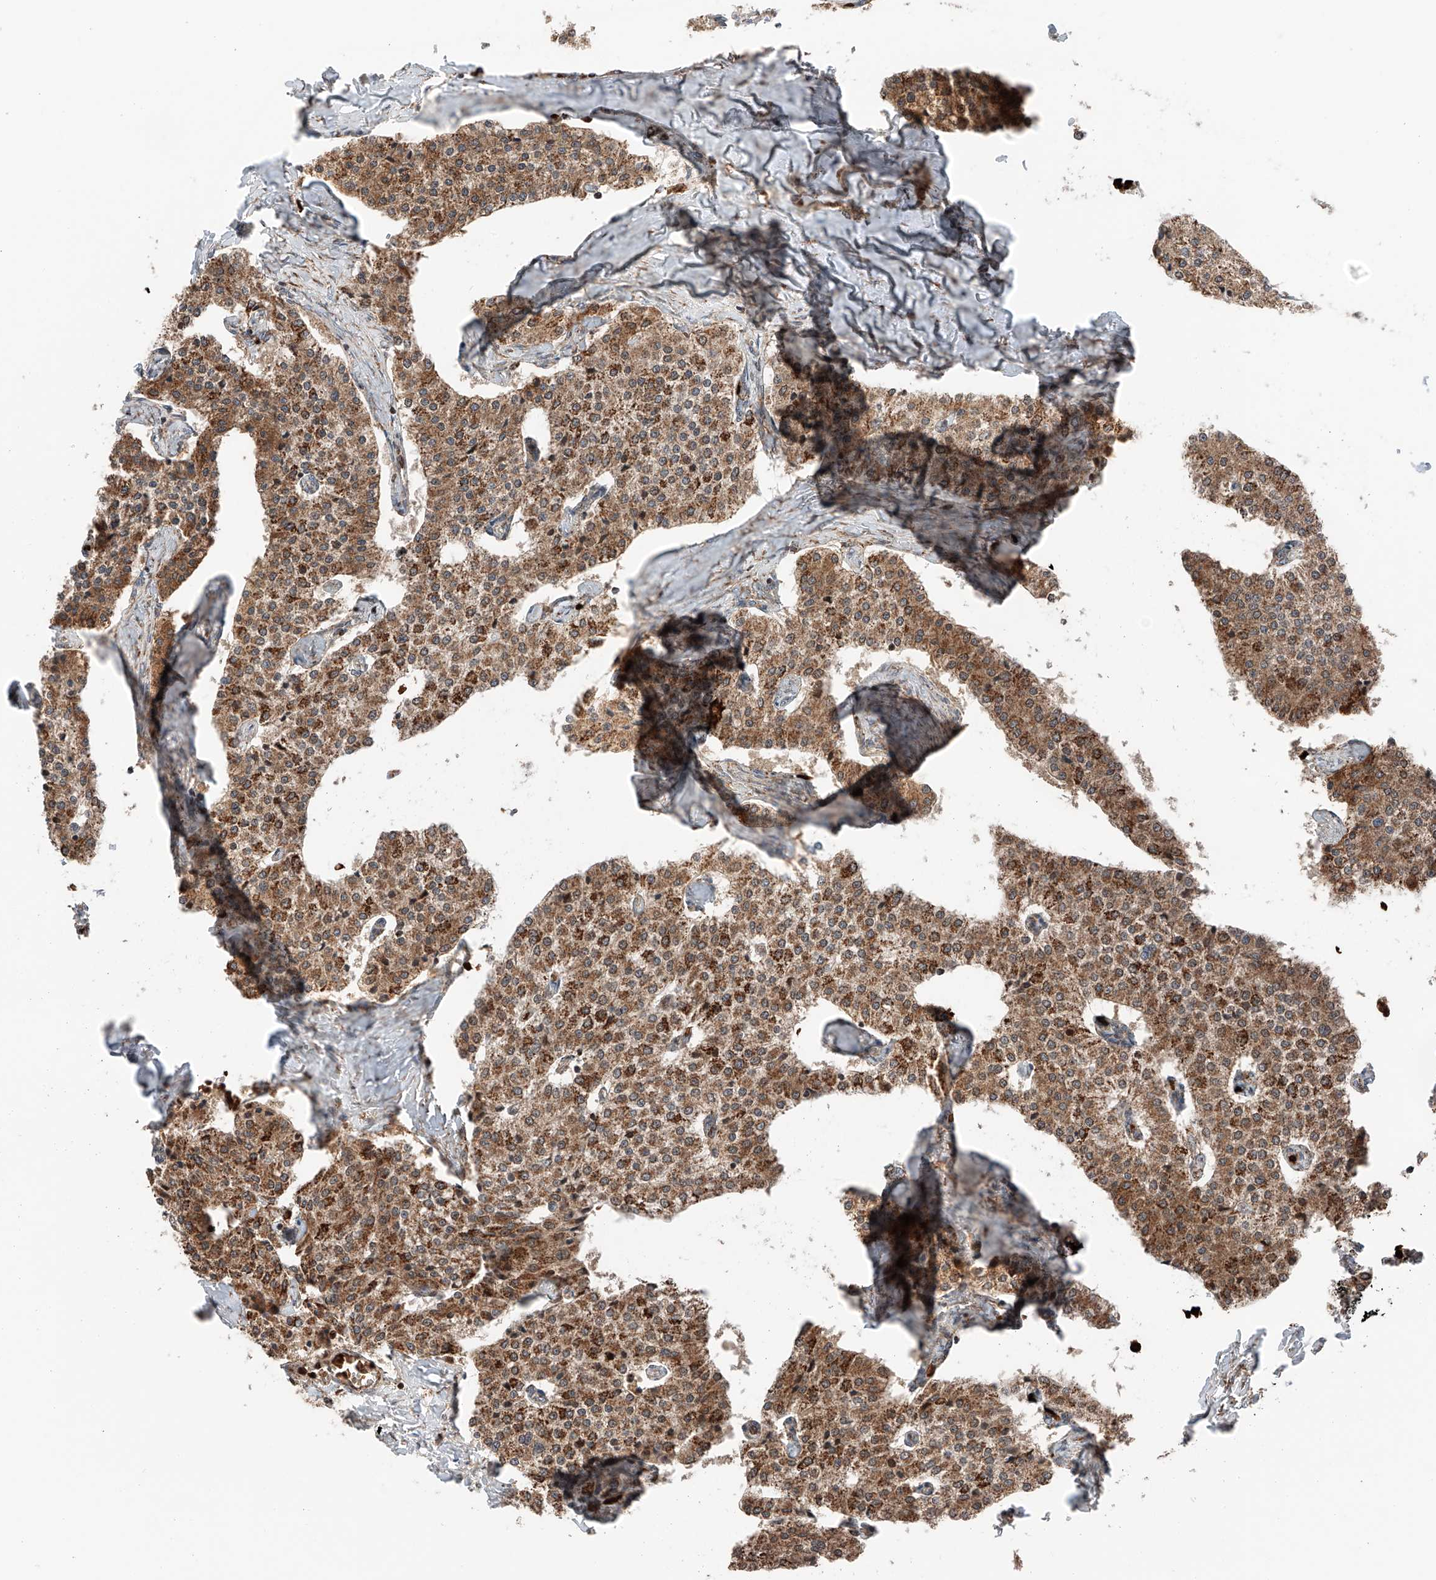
{"staining": {"intensity": "strong", "quantity": ">75%", "location": "cytoplasmic/membranous"}, "tissue": "carcinoid", "cell_type": "Tumor cells", "image_type": "cancer", "snomed": [{"axis": "morphology", "description": "Carcinoid, malignant, NOS"}, {"axis": "topography", "description": "Colon"}], "caption": "Human carcinoid (malignant) stained for a protein (brown) exhibits strong cytoplasmic/membranous positive expression in about >75% of tumor cells.", "gene": "ZSCAN29", "patient": {"sex": "female", "age": 52}}